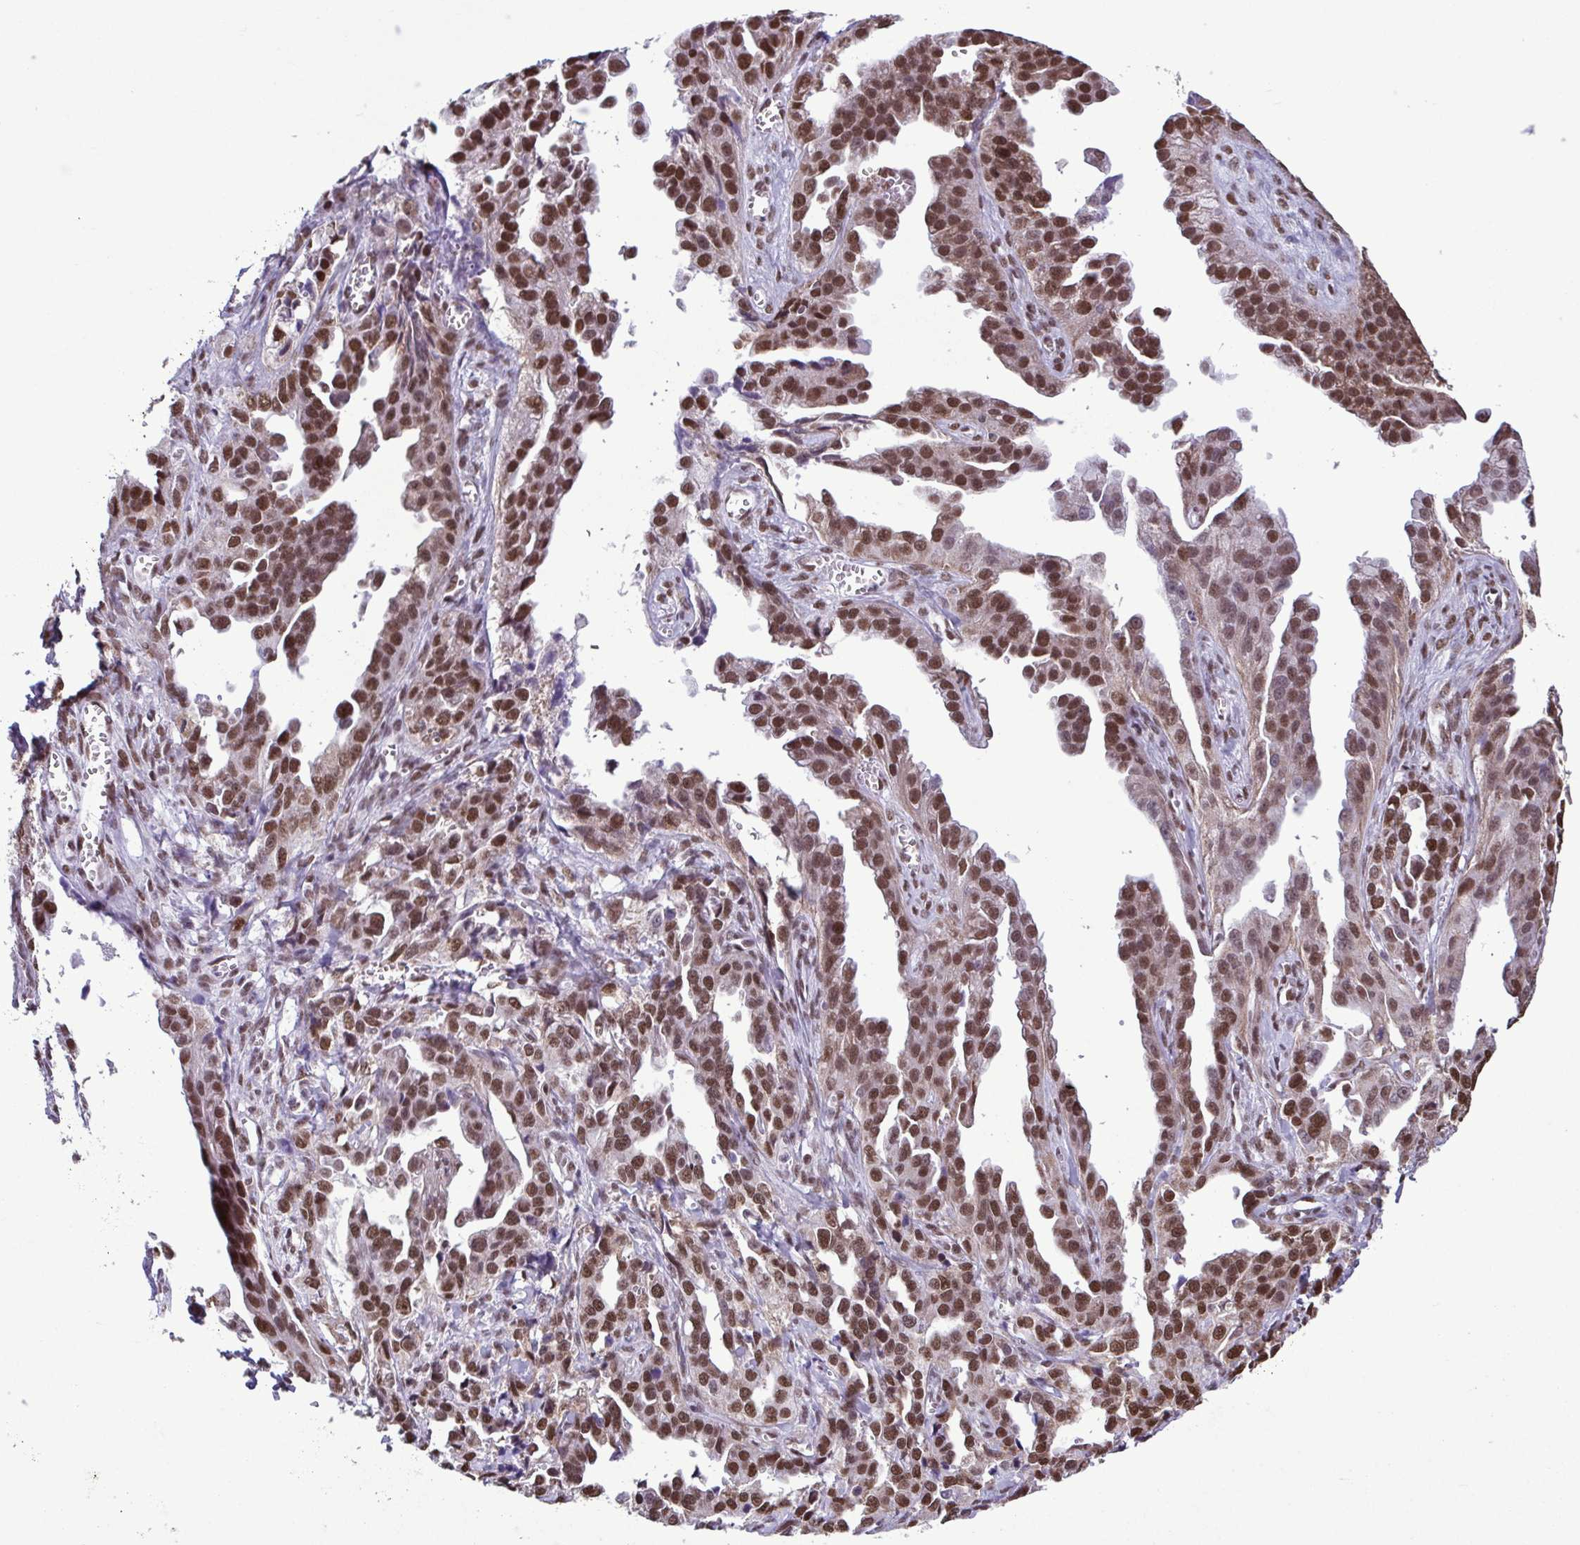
{"staining": {"intensity": "strong", "quantity": ">75%", "location": "nuclear"}, "tissue": "ovarian cancer", "cell_type": "Tumor cells", "image_type": "cancer", "snomed": [{"axis": "morphology", "description": "Cystadenocarcinoma, serous, NOS"}, {"axis": "topography", "description": "Ovary"}], "caption": "This photomicrograph reveals IHC staining of human serous cystadenocarcinoma (ovarian), with high strong nuclear positivity in about >75% of tumor cells.", "gene": "TIMM21", "patient": {"sex": "female", "age": 75}}